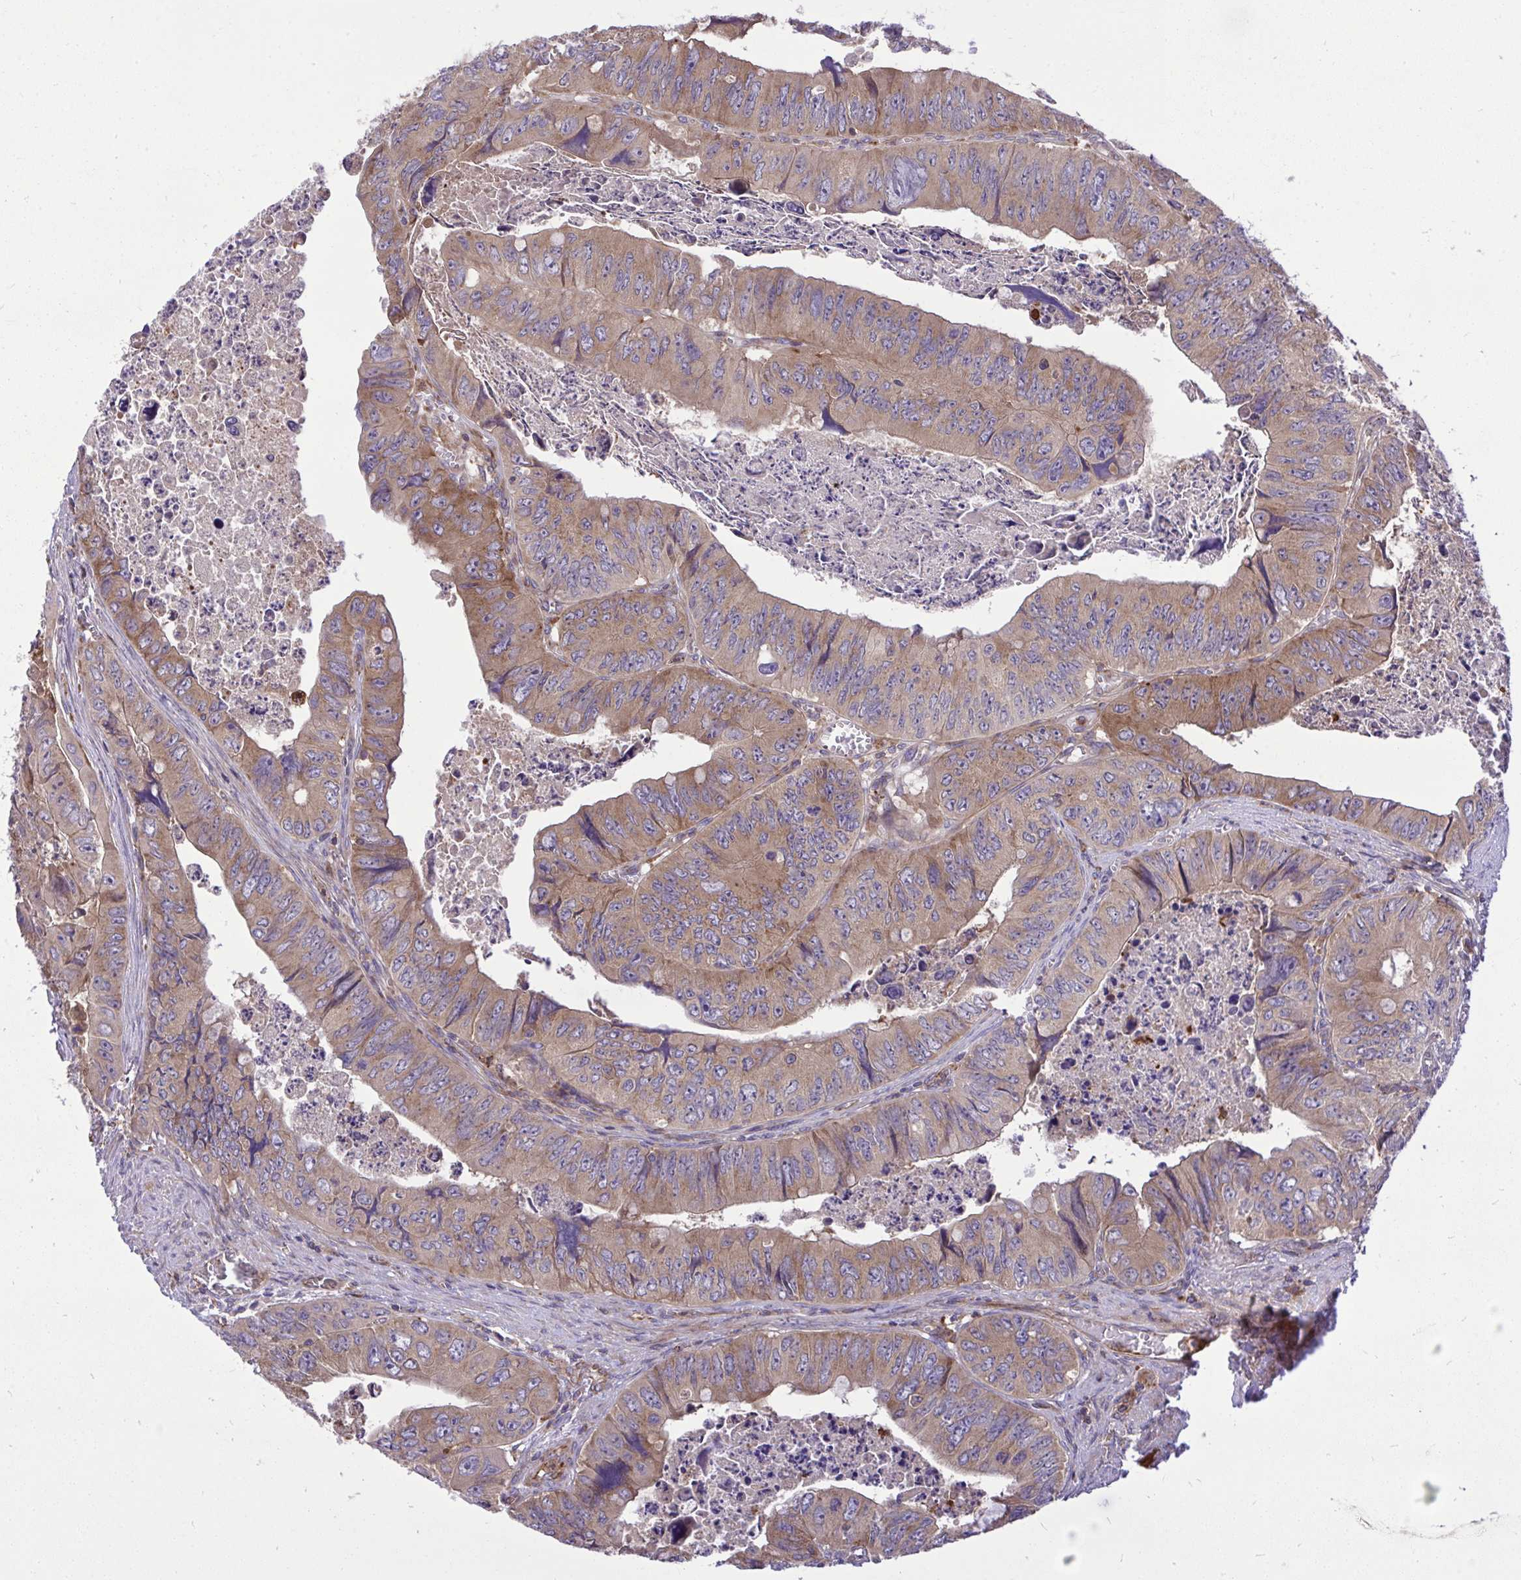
{"staining": {"intensity": "weak", "quantity": "25%-75%", "location": "cytoplasmic/membranous"}, "tissue": "colorectal cancer", "cell_type": "Tumor cells", "image_type": "cancer", "snomed": [{"axis": "morphology", "description": "Adenocarcinoma, NOS"}, {"axis": "topography", "description": "Colon"}], "caption": "Colorectal adenocarcinoma stained with immunohistochemistry (IHC) displays weak cytoplasmic/membranous expression in approximately 25%-75% of tumor cells.", "gene": "PAIP2", "patient": {"sex": "female", "age": 84}}